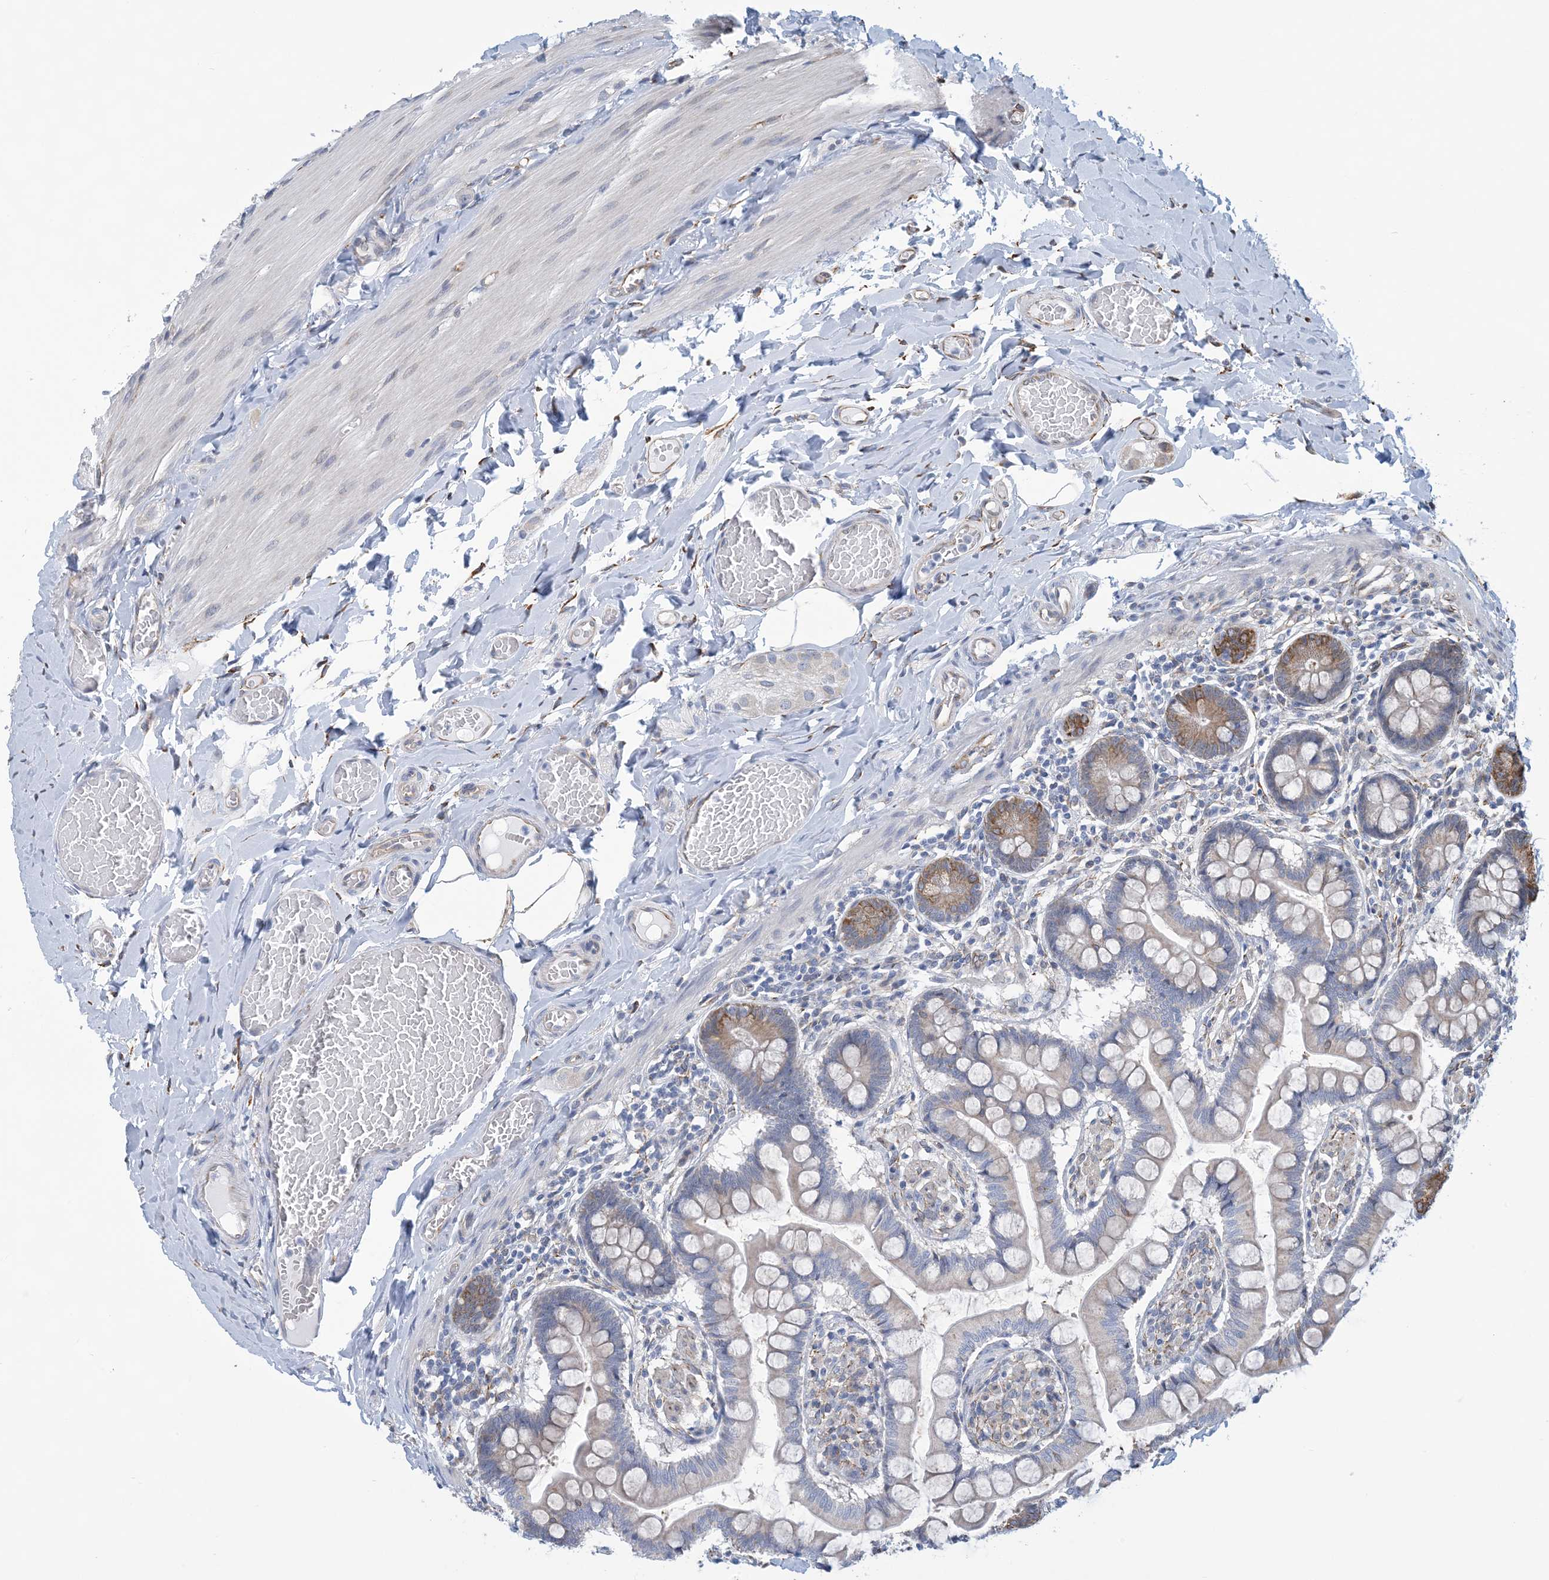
{"staining": {"intensity": "moderate", "quantity": "<25%", "location": "cytoplasmic/membranous"}, "tissue": "small intestine", "cell_type": "Glandular cells", "image_type": "normal", "snomed": [{"axis": "morphology", "description": "Normal tissue, NOS"}, {"axis": "topography", "description": "Small intestine"}], "caption": "Normal small intestine exhibits moderate cytoplasmic/membranous expression in approximately <25% of glandular cells.", "gene": "CCDC14", "patient": {"sex": "male", "age": 41}}